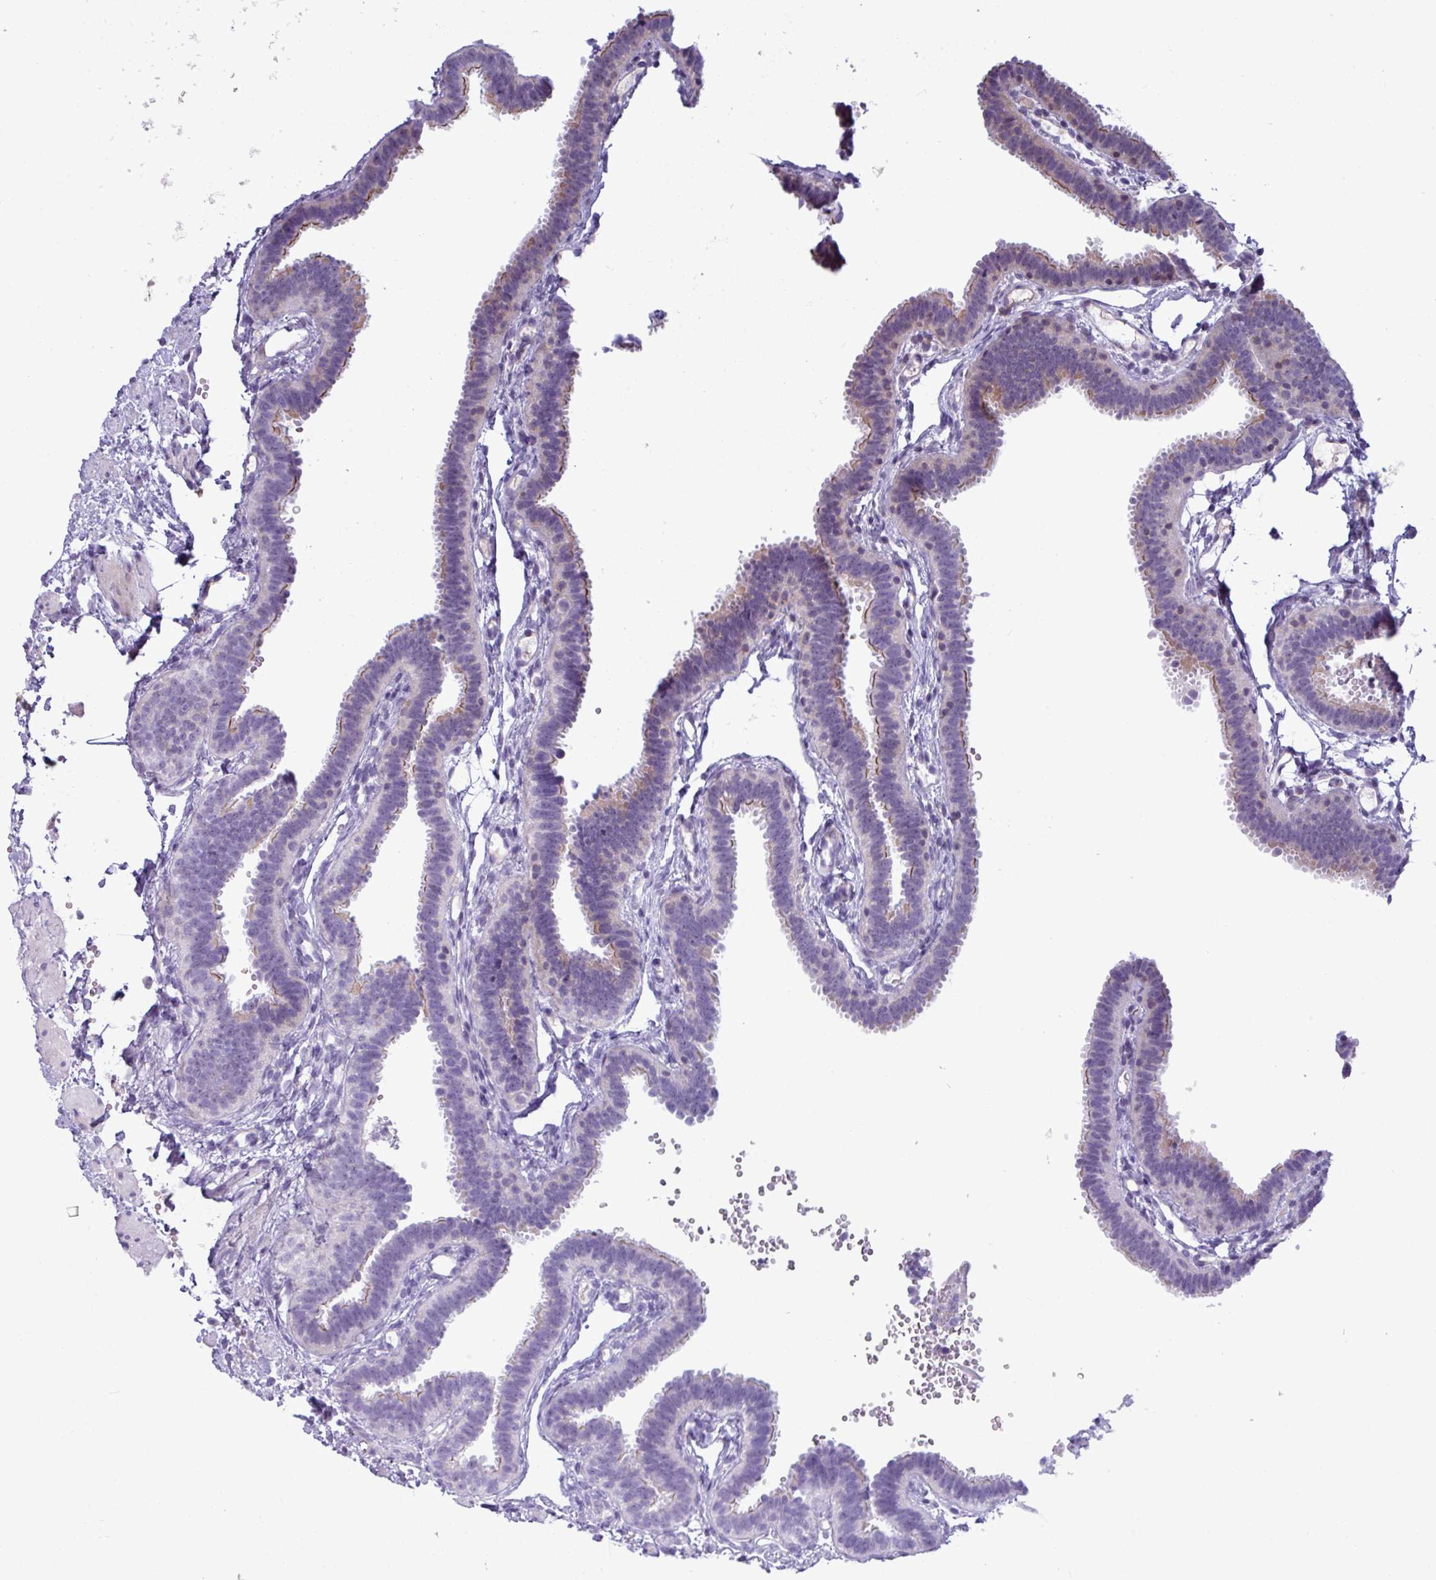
{"staining": {"intensity": "moderate", "quantity": "25%-75%", "location": "cytoplasmic/membranous"}, "tissue": "fallopian tube", "cell_type": "Glandular cells", "image_type": "normal", "snomed": [{"axis": "morphology", "description": "Normal tissue, NOS"}, {"axis": "topography", "description": "Fallopian tube"}], "caption": "Moderate cytoplasmic/membranous protein staining is present in approximately 25%-75% of glandular cells in fallopian tube.", "gene": "TNFSF12", "patient": {"sex": "female", "age": 37}}